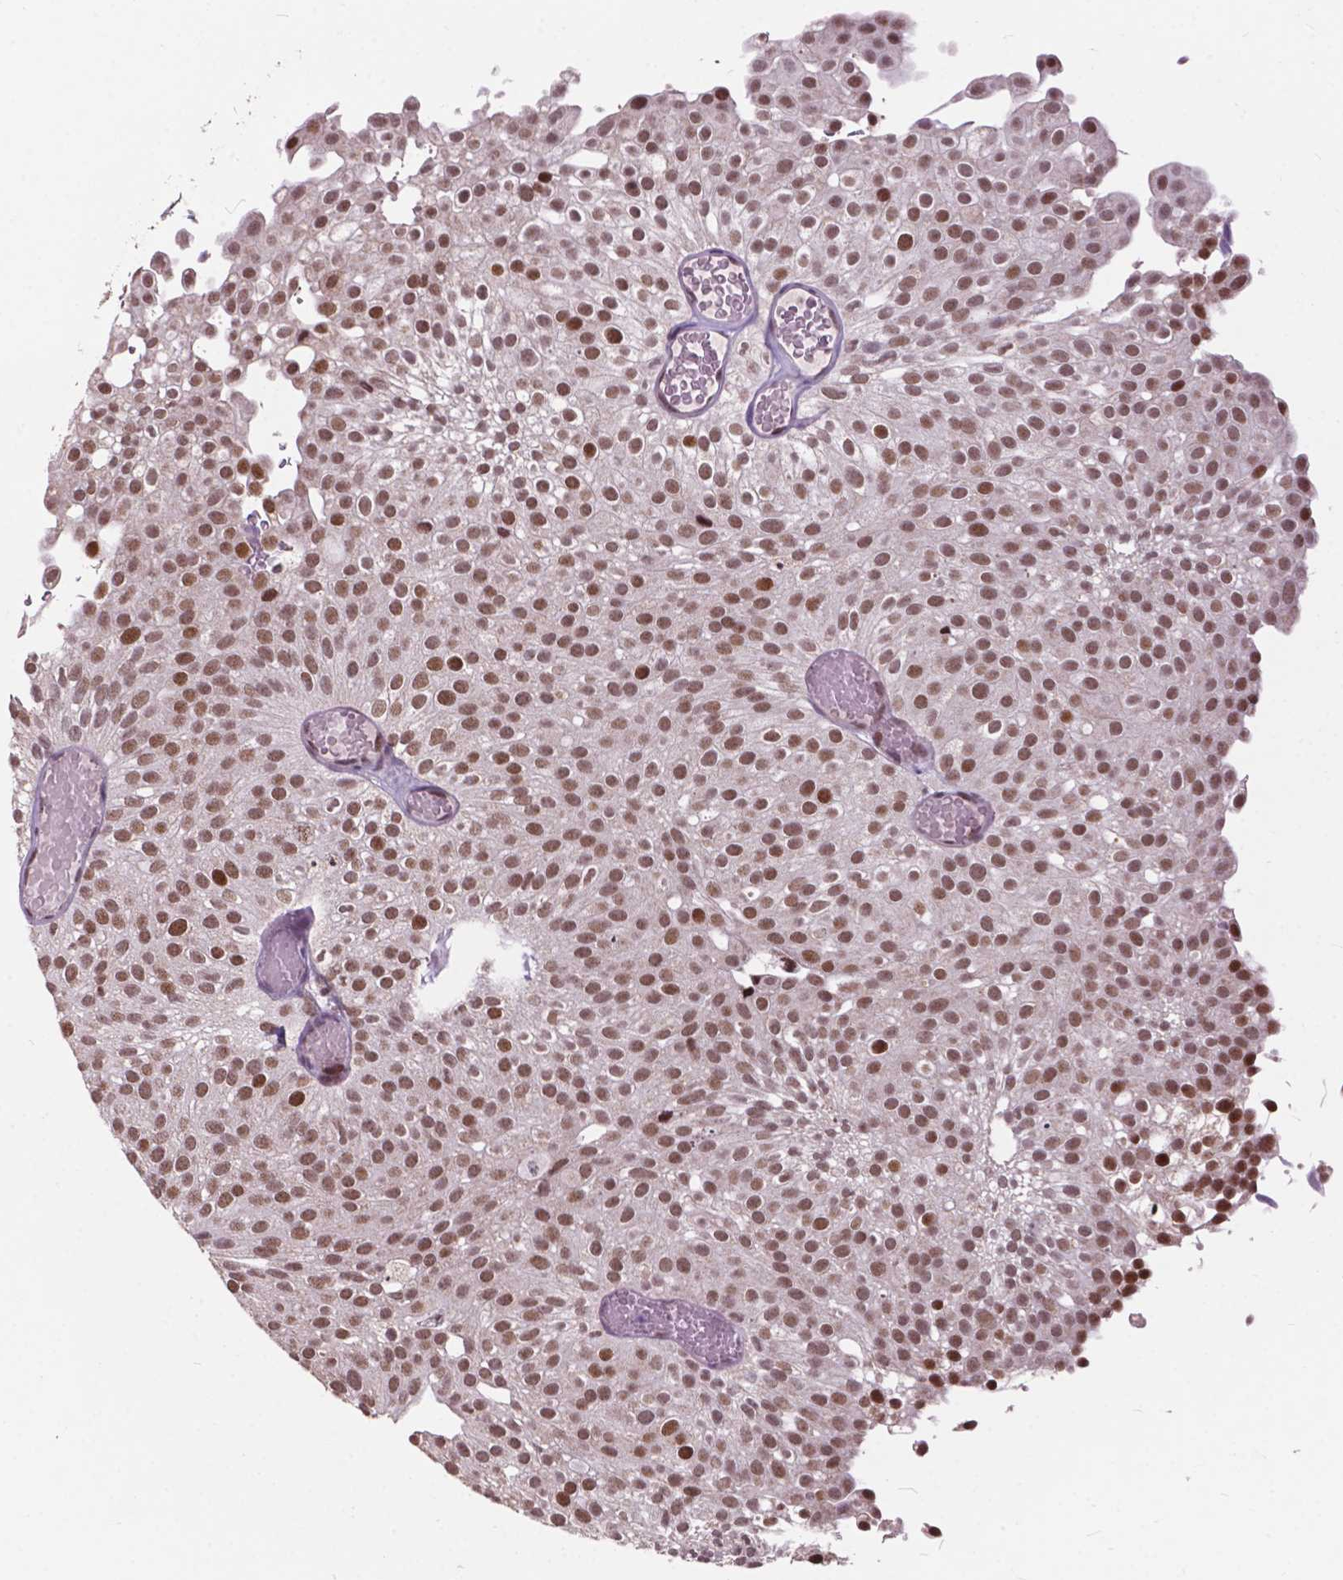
{"staining": {"intensity": "moderate", "quantity": ">75%", "location": "nuclear"}, "tissue": "urothelial cancer", "cell_type": "Tumor cells", "image_type": "cancer", "snomed": [{"axis": "morphology", "description": "Urothelial carcinoma, Low grade"}, {"axis": "topography", "description": "Urinary bladder"}], "caption": "Protein analysis of urothelial cancer tissue displays moderate nuclear positivity in approximately >75% of tumor cells.", "gene": "MSH2", "patient": {"sex": "male", "age": 78}}